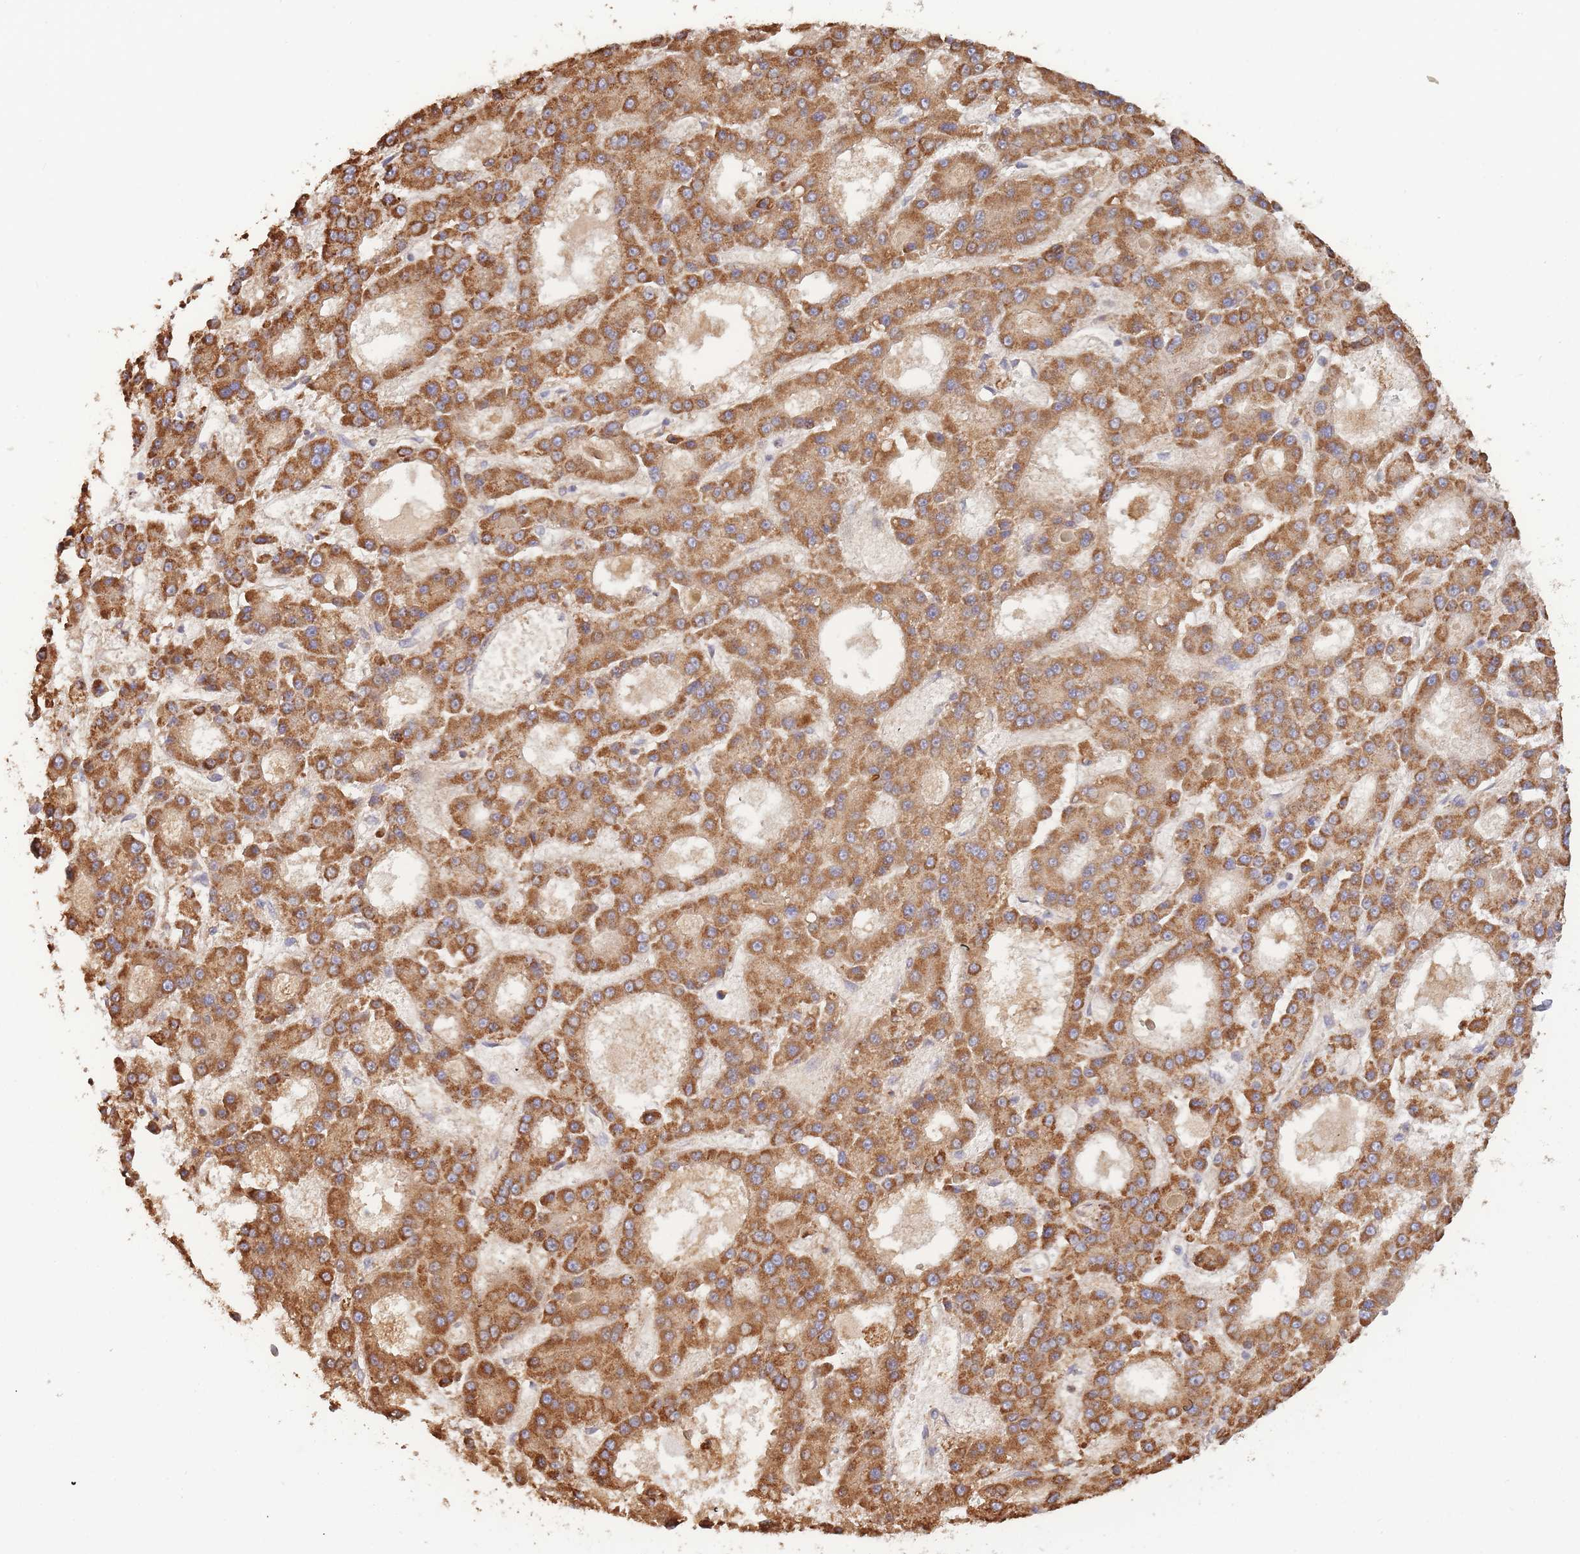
{"staining": {"intensity": "strong", "quantity": ">75%", "location": "cytoplasmic/membranous"}, "tissue": "liver cancer", "cell_type": "Tumor cells", "image_type": "cancer", "snomed": [{"axis": "morphology", "description": "Carcinoma, Hepatocellular, NOS"}, {"axis": "topography", "description": "Liver"}], "caption": "Liver cancer (hepatocellular carcinoma) was stained to show a protein in brown. There is high levels of strong cytoplasmic/membranous expression in approximately >75% of tumor cells.", "gene": "MRPL17", "patient": {"sex": "male", "age": 70}}